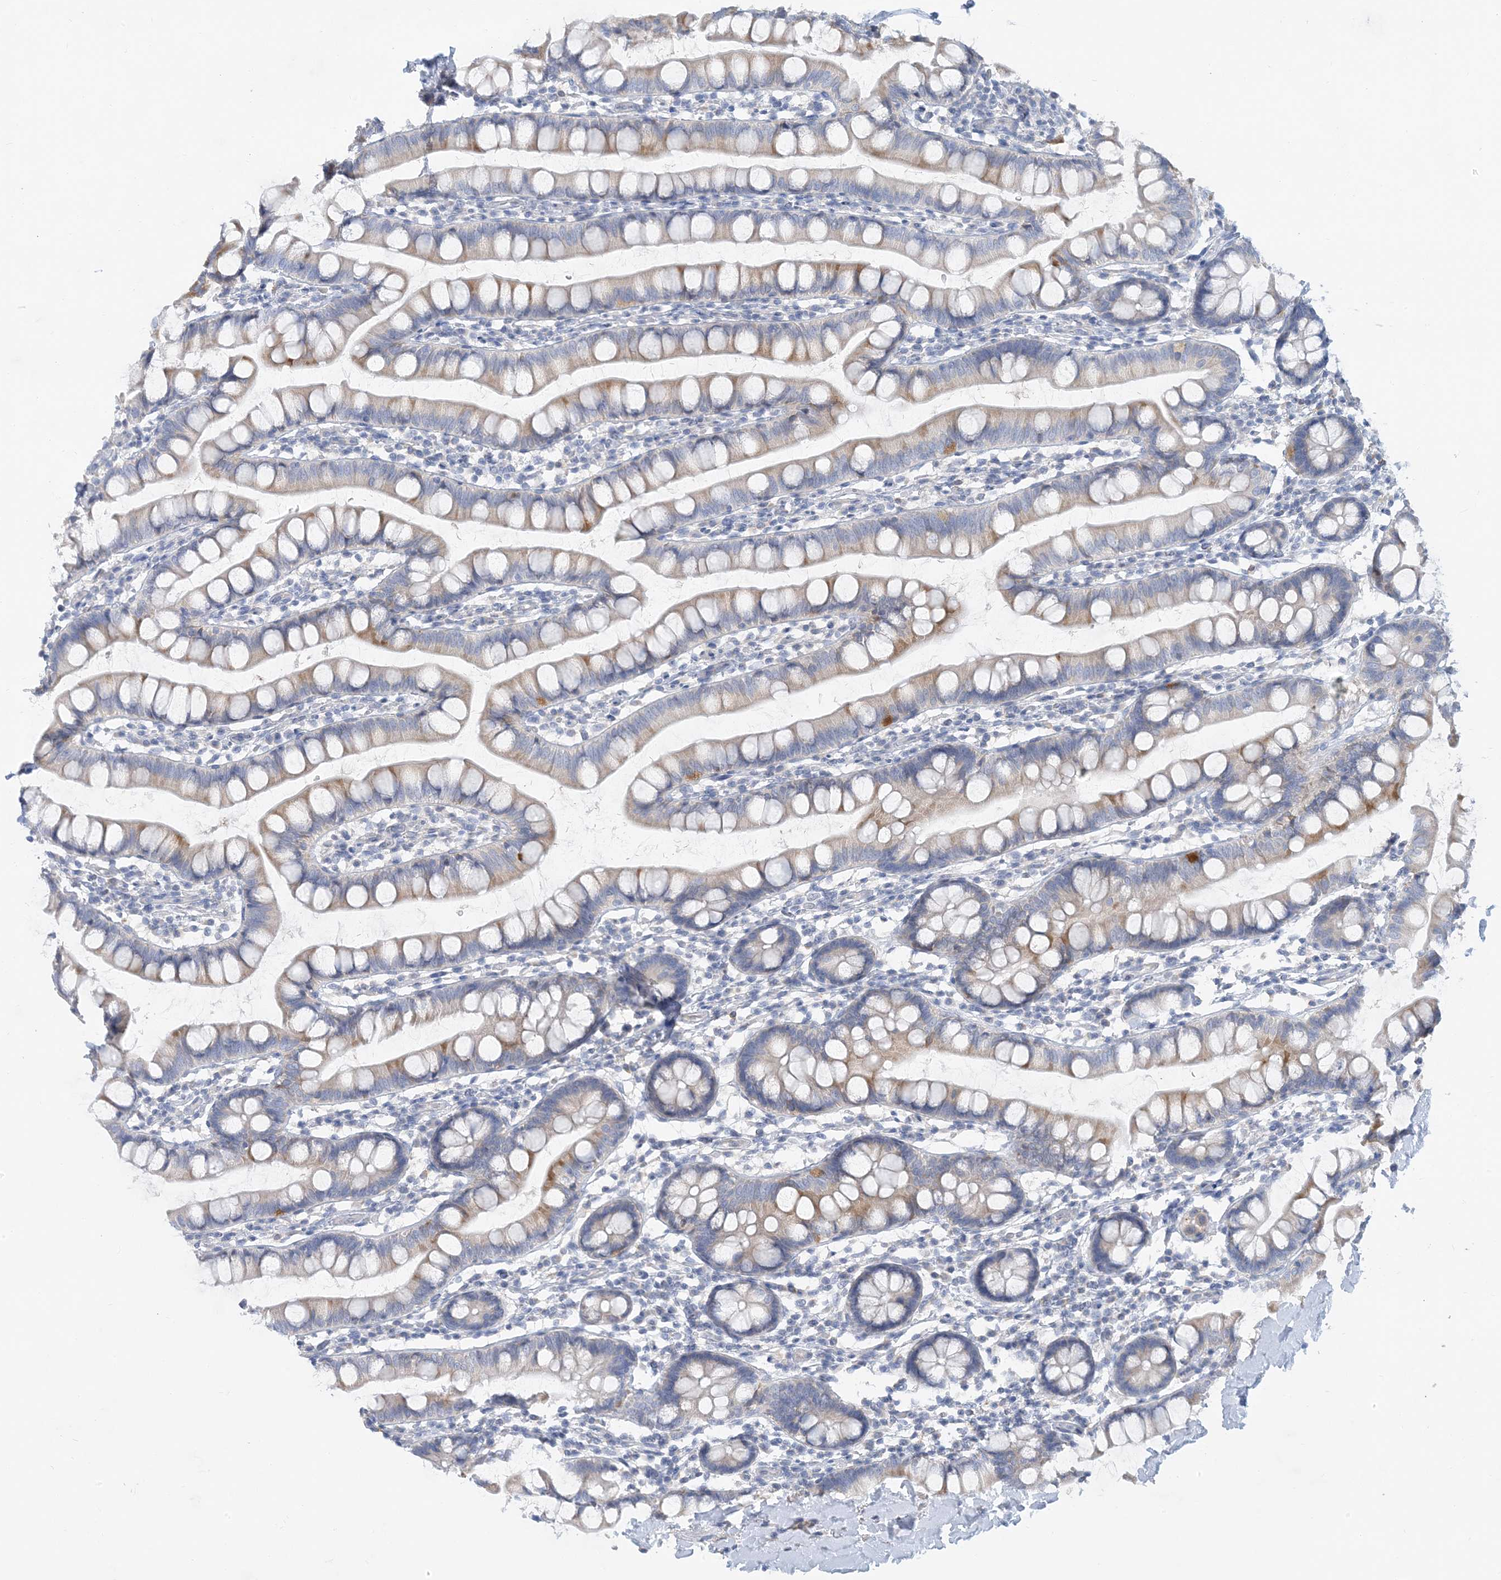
{"staining": {"intensity": "moderate", "quantity": "25%-75%", "location": "cytoplasmic/membranous"}, "tissue": "small intestine", "cell_type": "Glandular cells", "image_type": "normal", "snomed": [{"axis": "morphology", "description": "Normal tissue, NOS"}, {"axis": "topography", "description": "Small intestine"}], "caption": "This photomicrograph demonstrates unremarkable small intestine stained with IHC to label a protein in brown. The cytoplasmic/membranous of glandular cells show moderate positivity for the protein. Nuclei are counter-stained blue.", "gene": "ZCCHC12", "patient": {"sex": "female", "age": 84}}